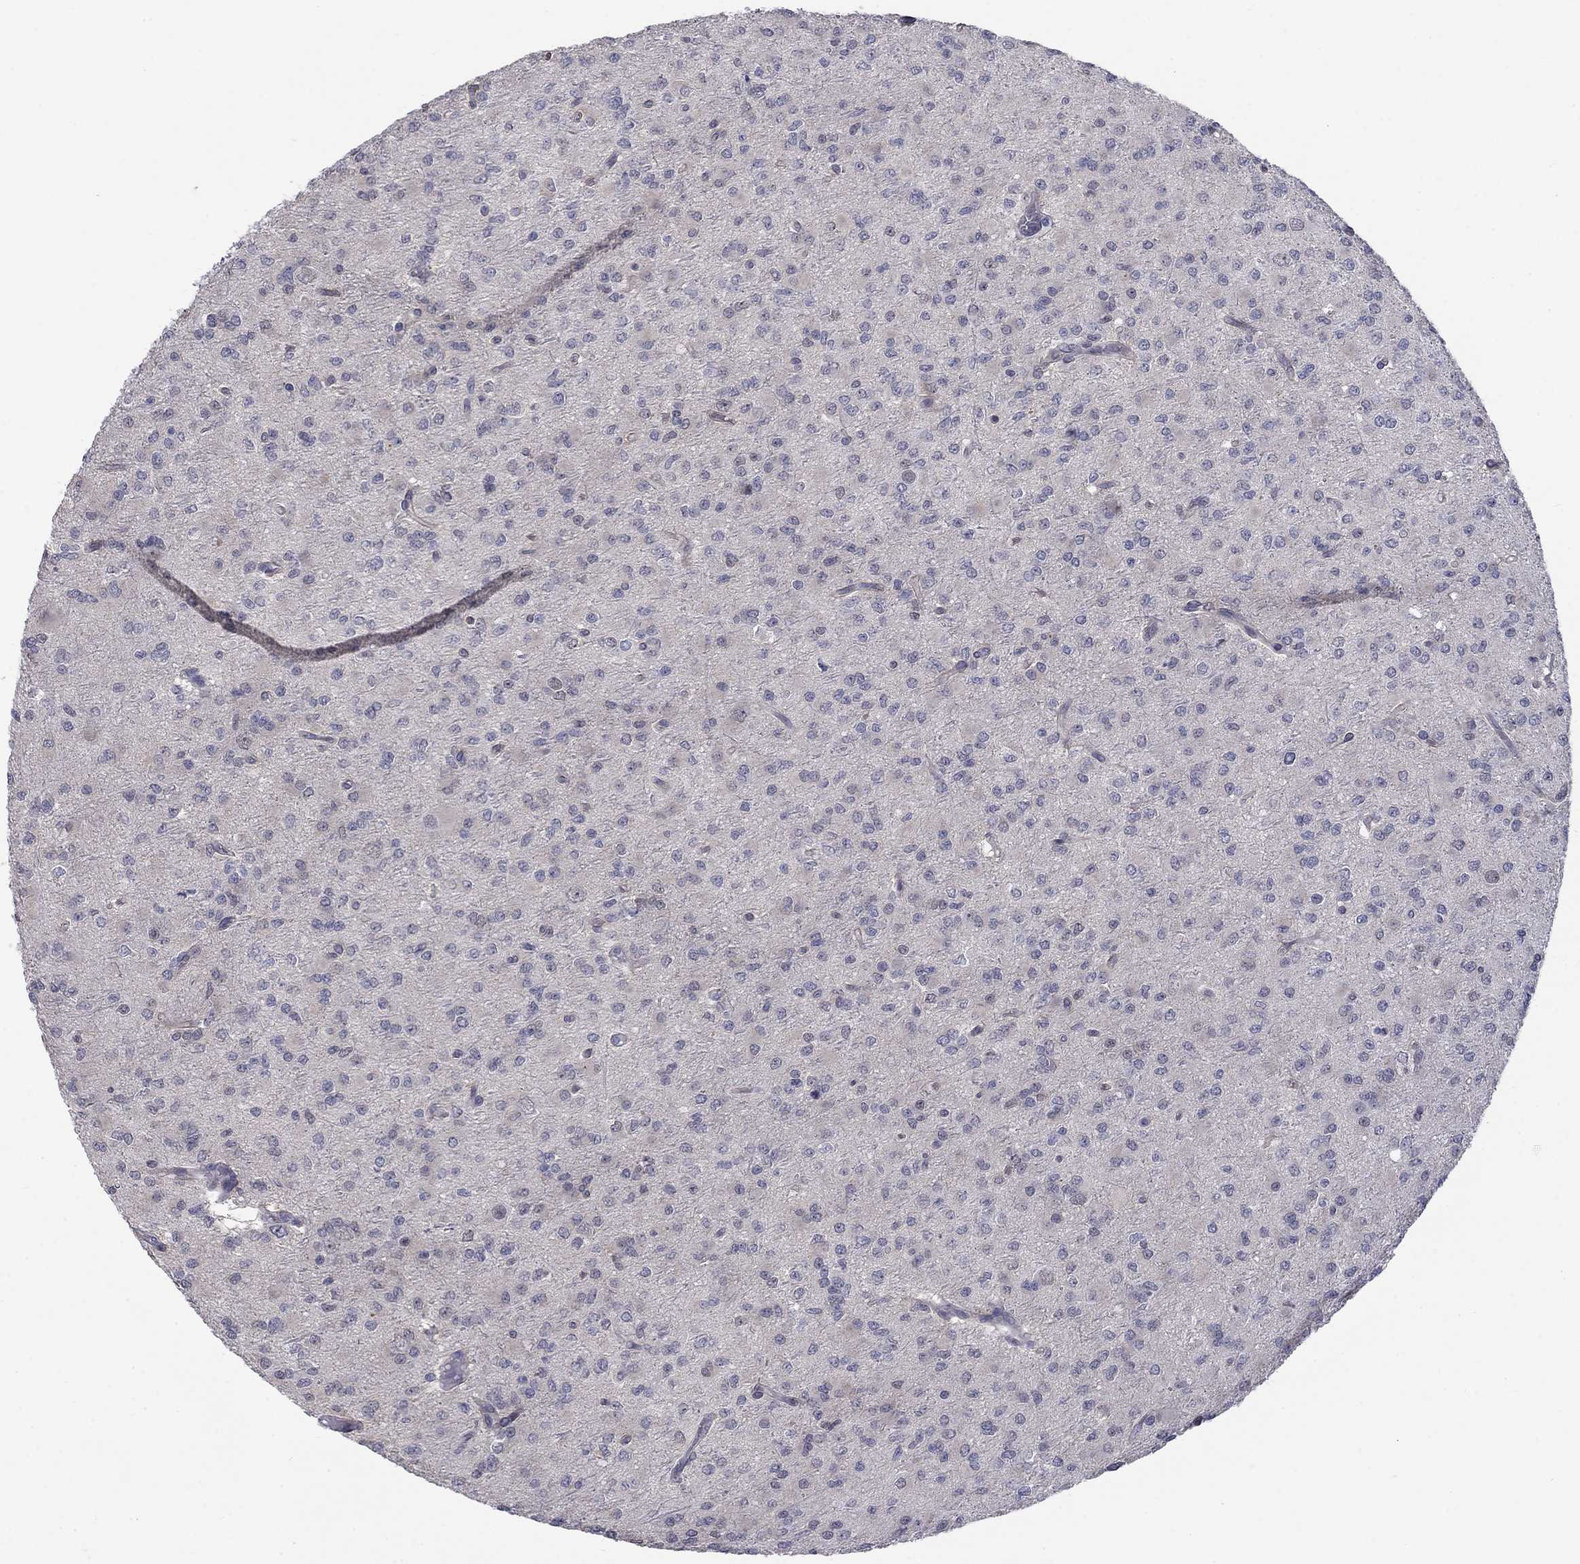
{"staining": {"intensity": "negative", "quantity": "none", "location": "none"}, "tissue": "glioma", "cell_type": "Tumor cells", "image_type": "cancer", "snomed": [{"axis": "morphology", "description": "Glioma, malignant, Low grade"}, {"axis": "topography", "description": "Brain"}], "caption": "An IHC micrograph of glioma is shown. There is no staining in tumor cells of glioma.", "gene": "EGFLAM", "patient": {"sex": "male", "age": 27}}